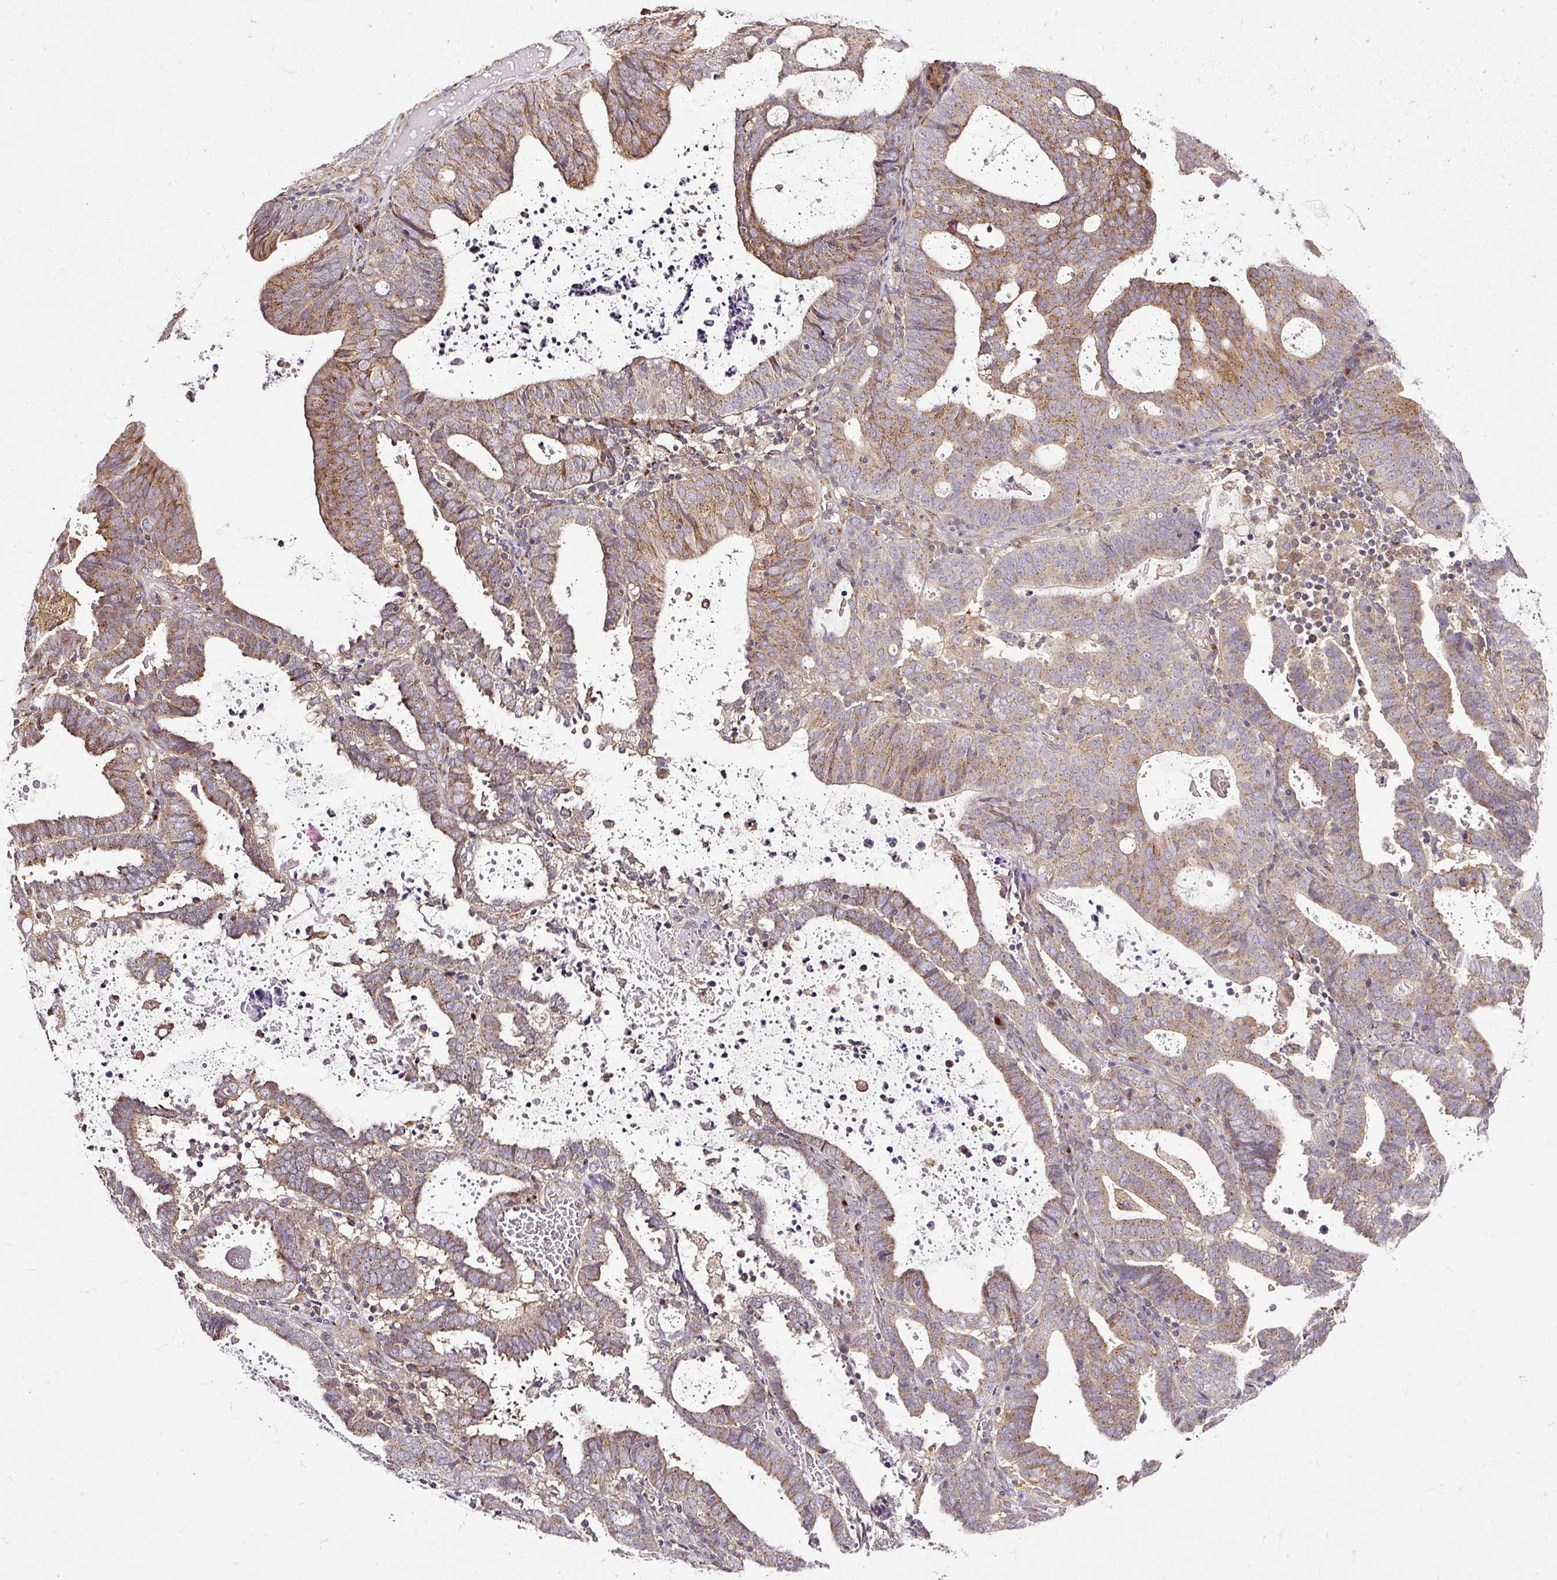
{"staining": {"intensity": "moderate", "quantity": ">75%", "location": "cytoplasmic/membranous"}, "tissue": "endometrial cancer", "cell_type": "Tumor cells", "image_type": "cancer", "snomed": [{"axis": "morphology", "description": "Adenocarcinoma, NOS"}, {"axis": "topography", "description": "Uterus"}], "caption": "Endometrial cancer stained for a protein shows moderate cytoplasmic/membranous positivity in tumor cells. (brown staining indicates protein expression, while blue staining denotes nuclei).", "gene": "SMC4", "patient": {"sex": "female", "age": 83}}